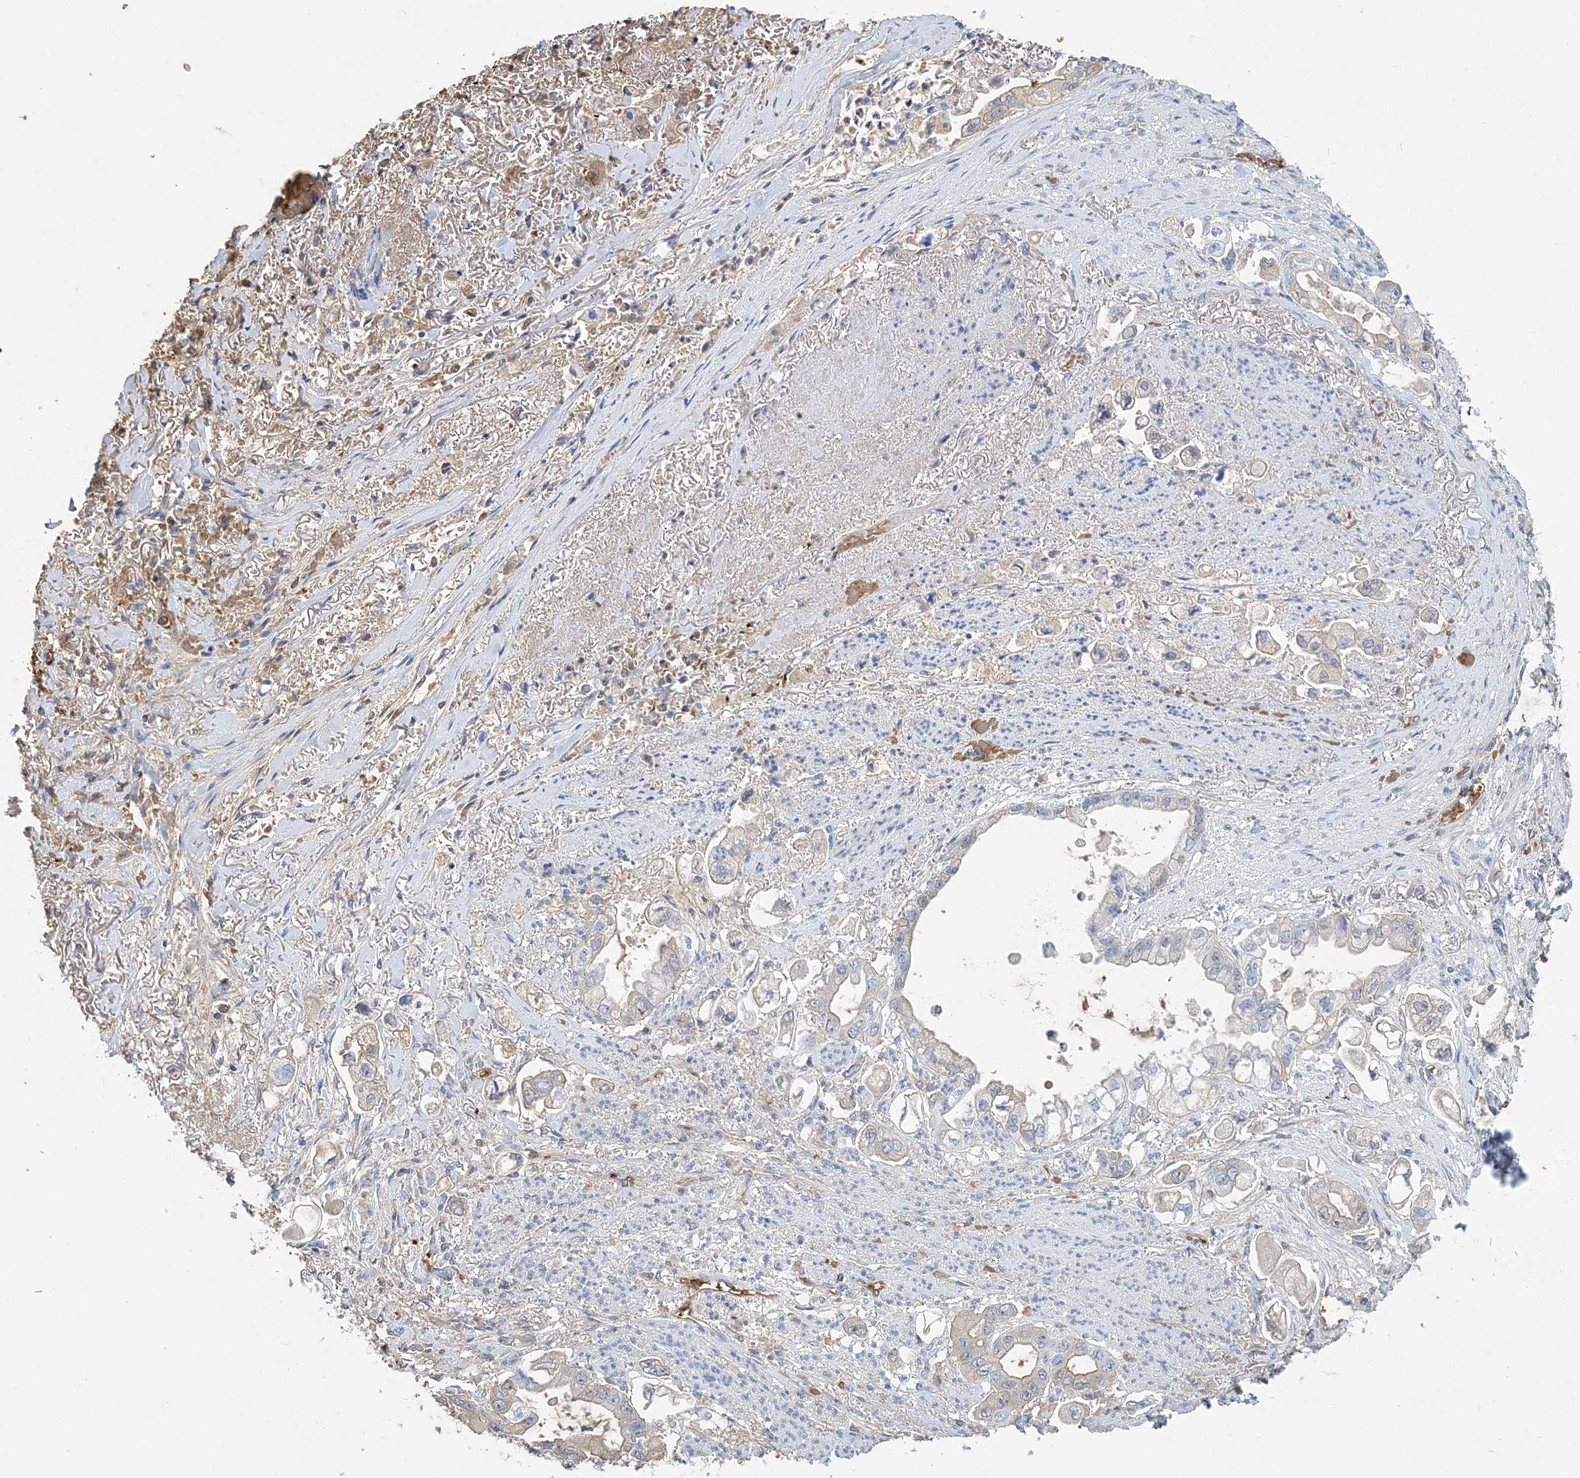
{"staining": {"intensity": "negative", "quantity": "none", "location": "none"}, "tissue": "stomach cancer", "cell_type": "Tumor cells", "image_type": "cancer", "snomed": [{"axis": "morphology", "description": "Adenocarcinoma, NOS"}, {"axis": "topography", "description": "Stomach"}], "caption": "Immunohistochemistry (IHC) photomicrograph of neoplastic tissue: human adenocarcinoma (stomach) stained with DAB exhibits no significant protein positivity in tumor cells. (Brightfield microscopy of DAB immunohistochemistry (IHC) at high magnification).", "gene": "HBD", "patient": {"sex": "male", "age": 62}}